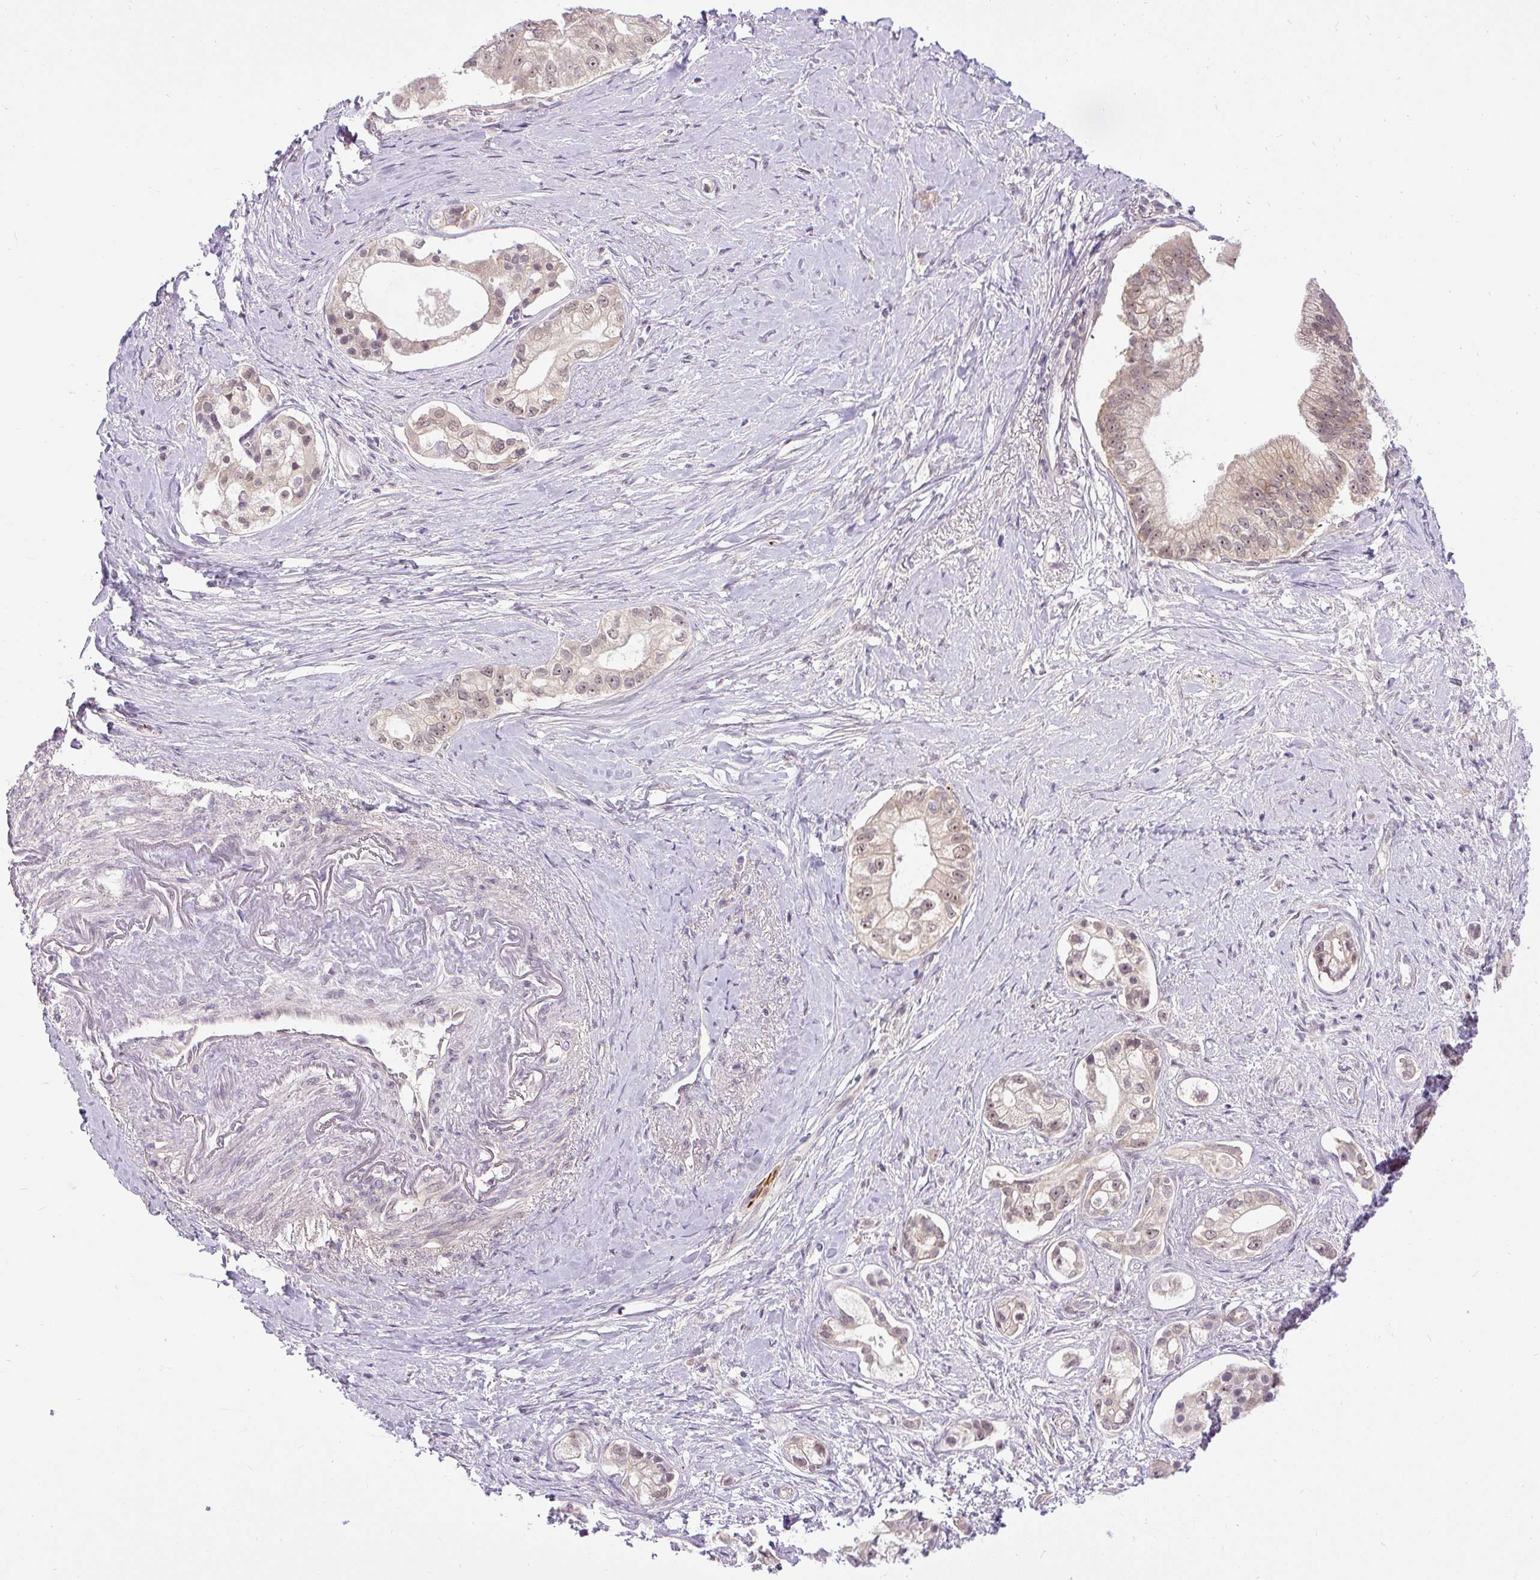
{"staining": {"intensity": "weak", "quantity": ">75%", "location": "cytoplasmic/membranous,nuclear"}, "tissue": "pancreatic cancer", "cell_type": "Tumor cells", "image_type": "cancer", "snomed": [{"axis": "morphology", "description": "Adenocarcinoma, NOS"}, {"axis": "topography", "description": "Pancreas"}], "caption": "Immunohistochemical staining of adenocarcinoma (pancreatic) reveals low levels of weak cytoplasmic/membranous and nuclear expression in approximately >75% of tumor cells. The protein is shown in brown color, while the nuclei are stained blue.", "gene": "FAM117B", "patient": {"sex": "male", "age": 70}}